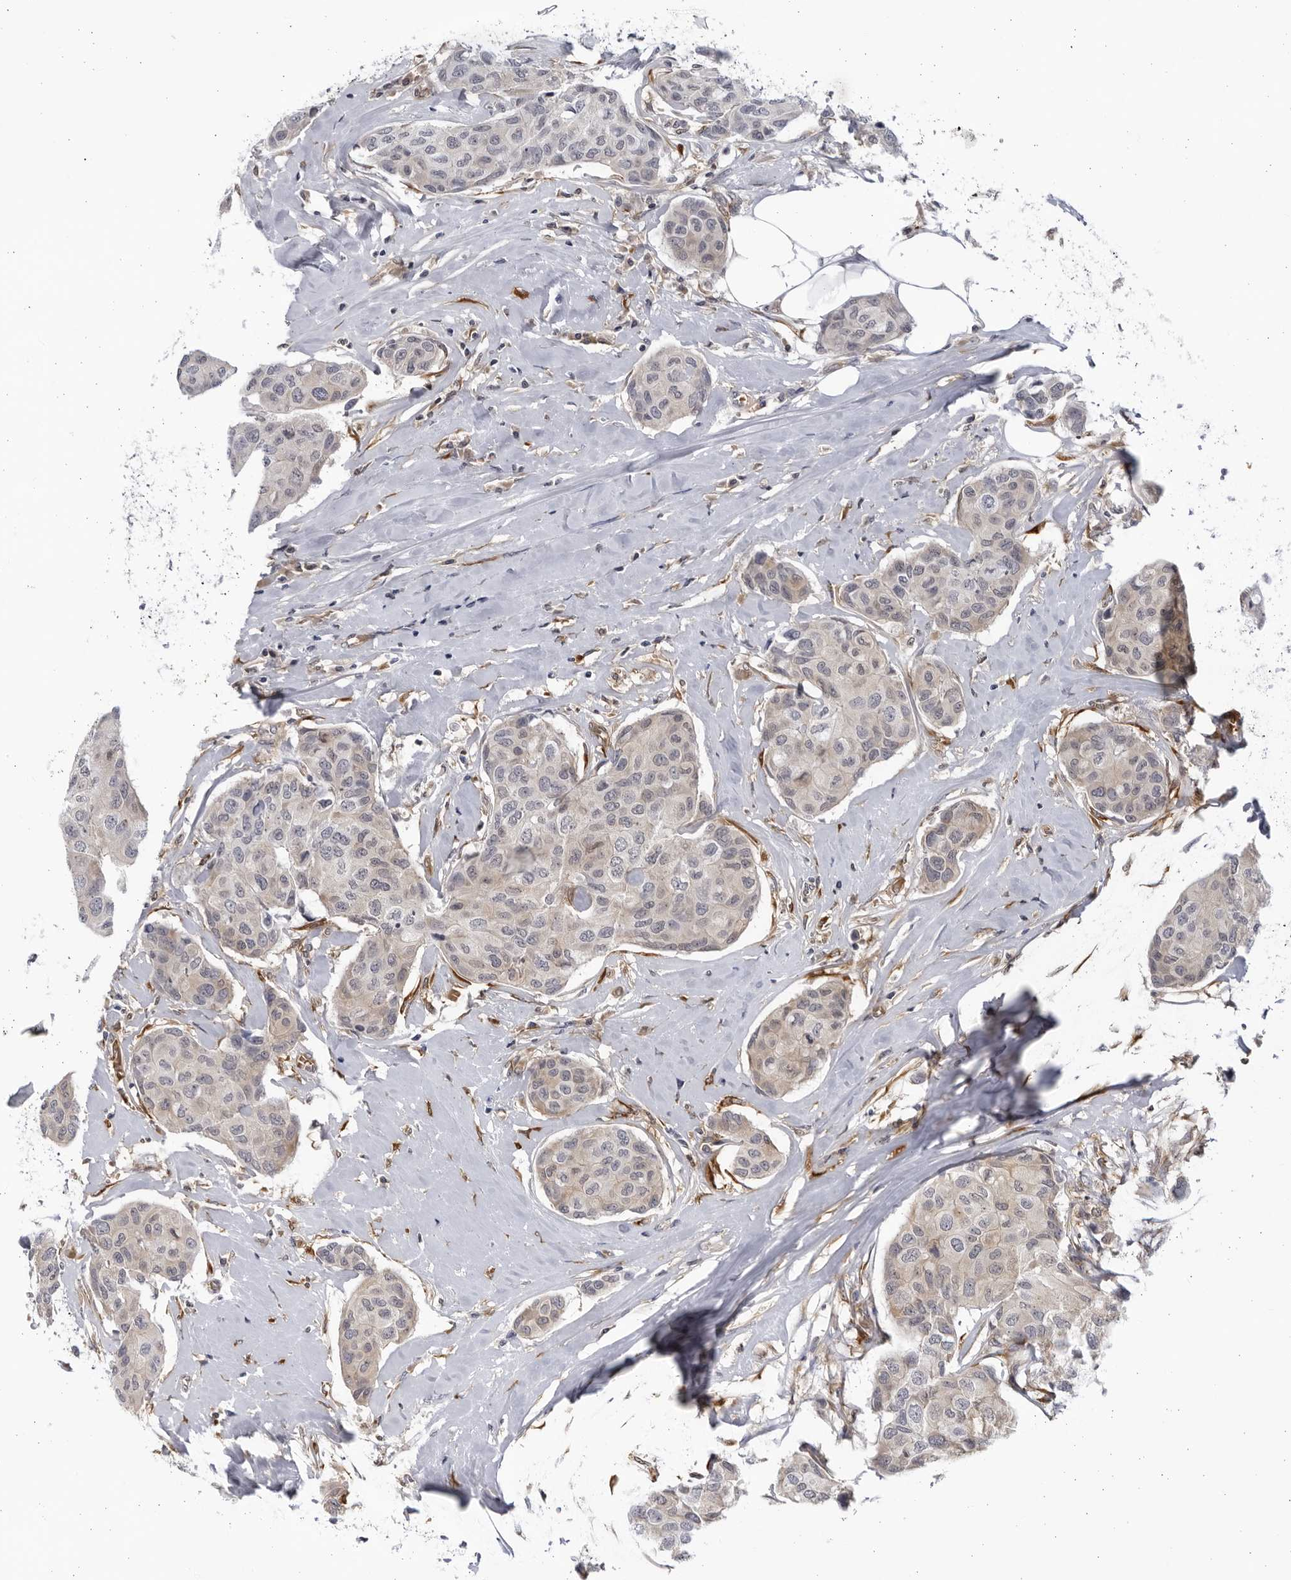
{"staining": {"intensity": "weak", "quantity": "<25%", "location": "cytoplasmic/membranous"}, "tissue": "breast cancer", "cell_type": "Tumor cells", "image_type": "cancer", "snomed": [{"axis": "morphology", "description": "Duct carcinoma"}, {"axis": "topography", "description": "Breast"}], "caption": "Histopathology image shows no protein staining in tumor cells of breast cancer (intraductal carcinoma) tissue.", "gene": "BMP2K", "patient": {"sex": "female", "age": 80}}